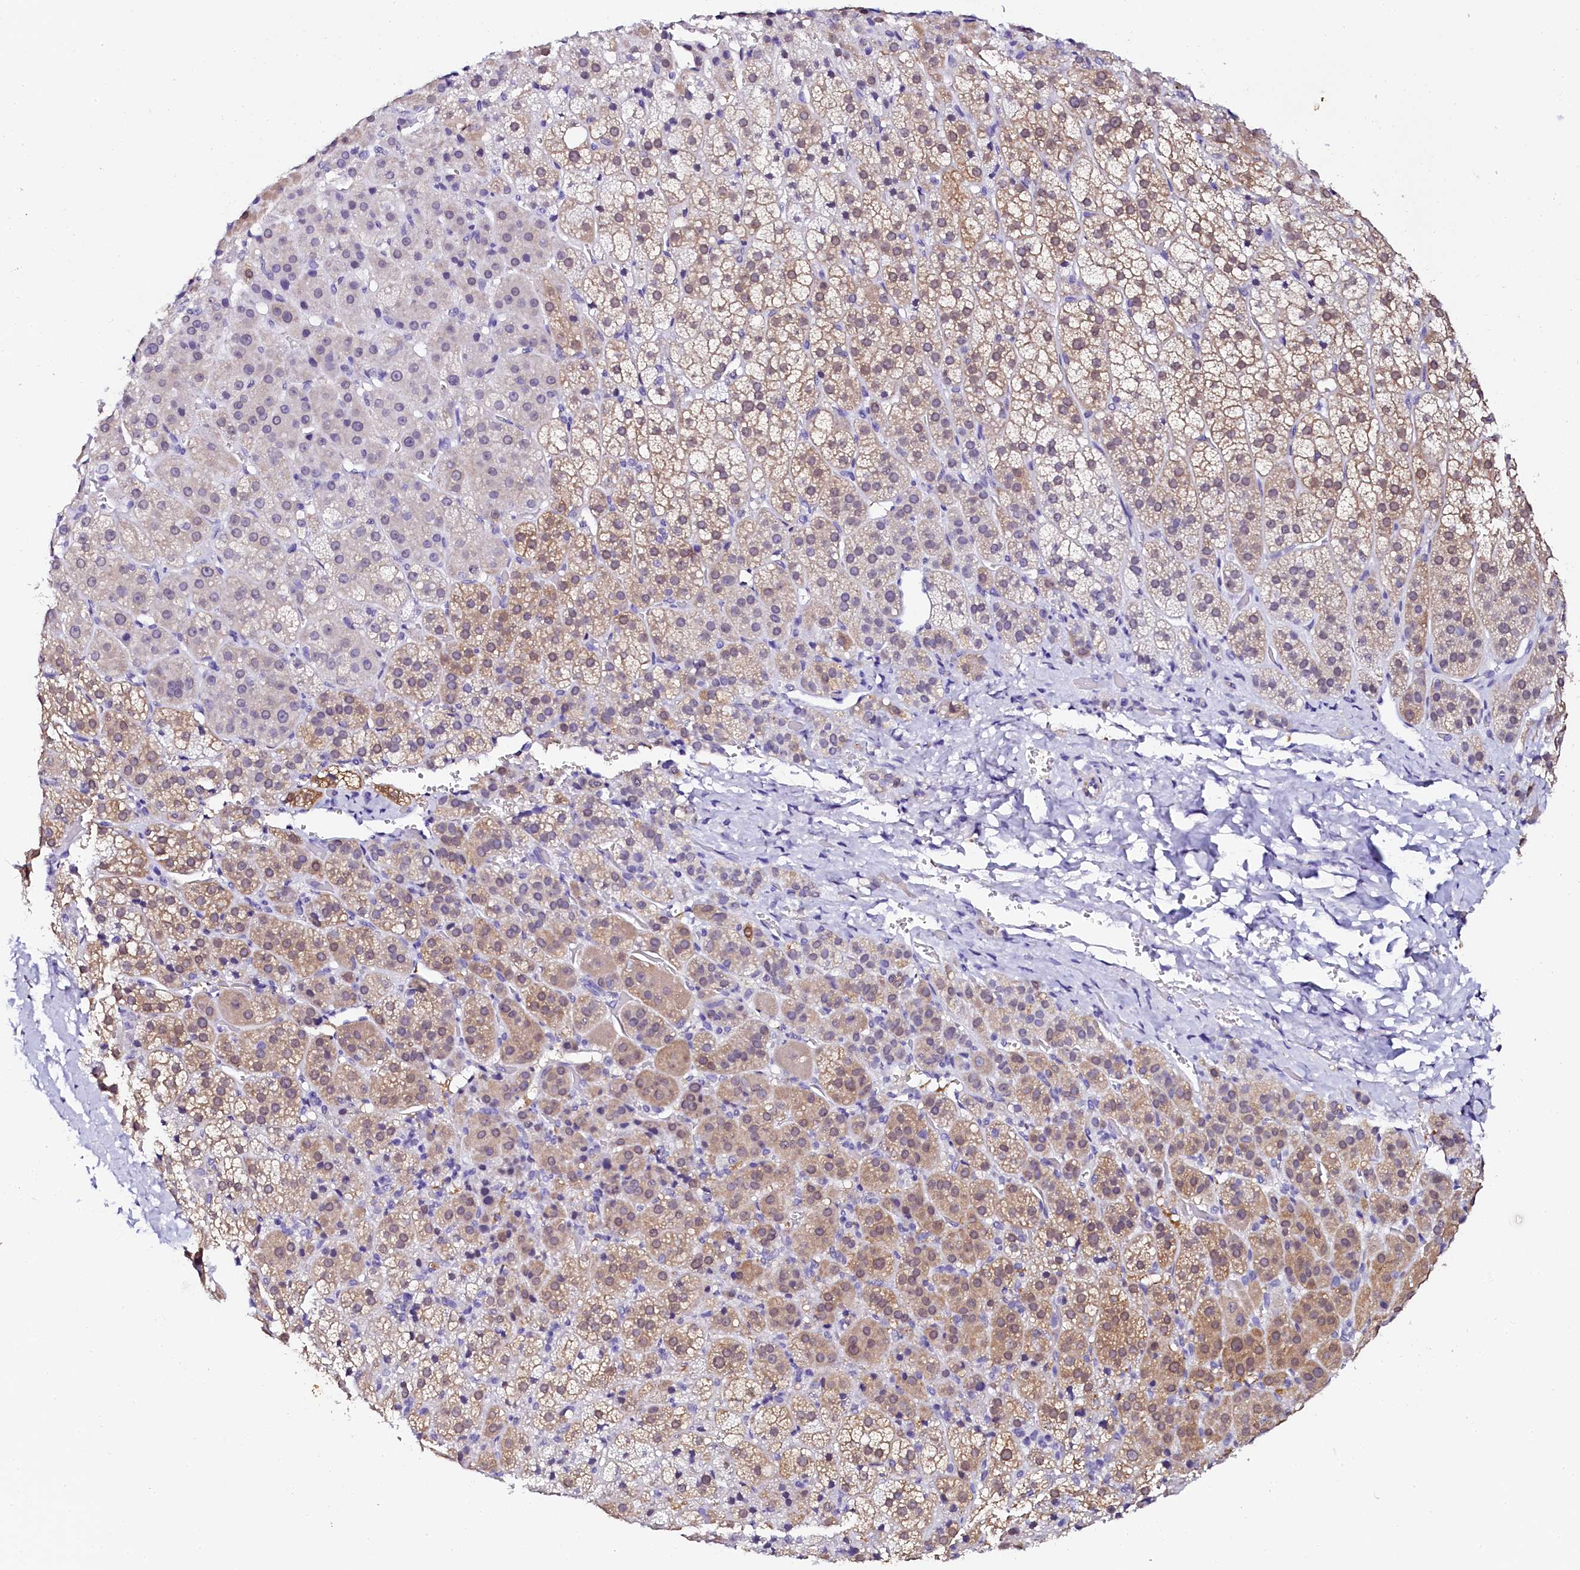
{"staining": {"intensity": "moderate", "quantity": "25%-75%", "location": "cytoplasmic/membranous,nuclear"}, "tissue": "adrenal gland", "cell_type": "Glandular cells", "image_type": "normal", "snomed": [{"axis": "morphology", "description": "Normal tissue, NOS"}, {"axis": "topography", "description": "Adrenal gland"}], "caption": "The immunohistochemical stain labels moderate cytoplasmic/membranous,nuclear expression in glandular cells of benign adrenal gland. Ihc stains the protein in brown and the nuclei are stained blue.", "gene": "SORD", "patient": {"sex": "female", "age": 57}}